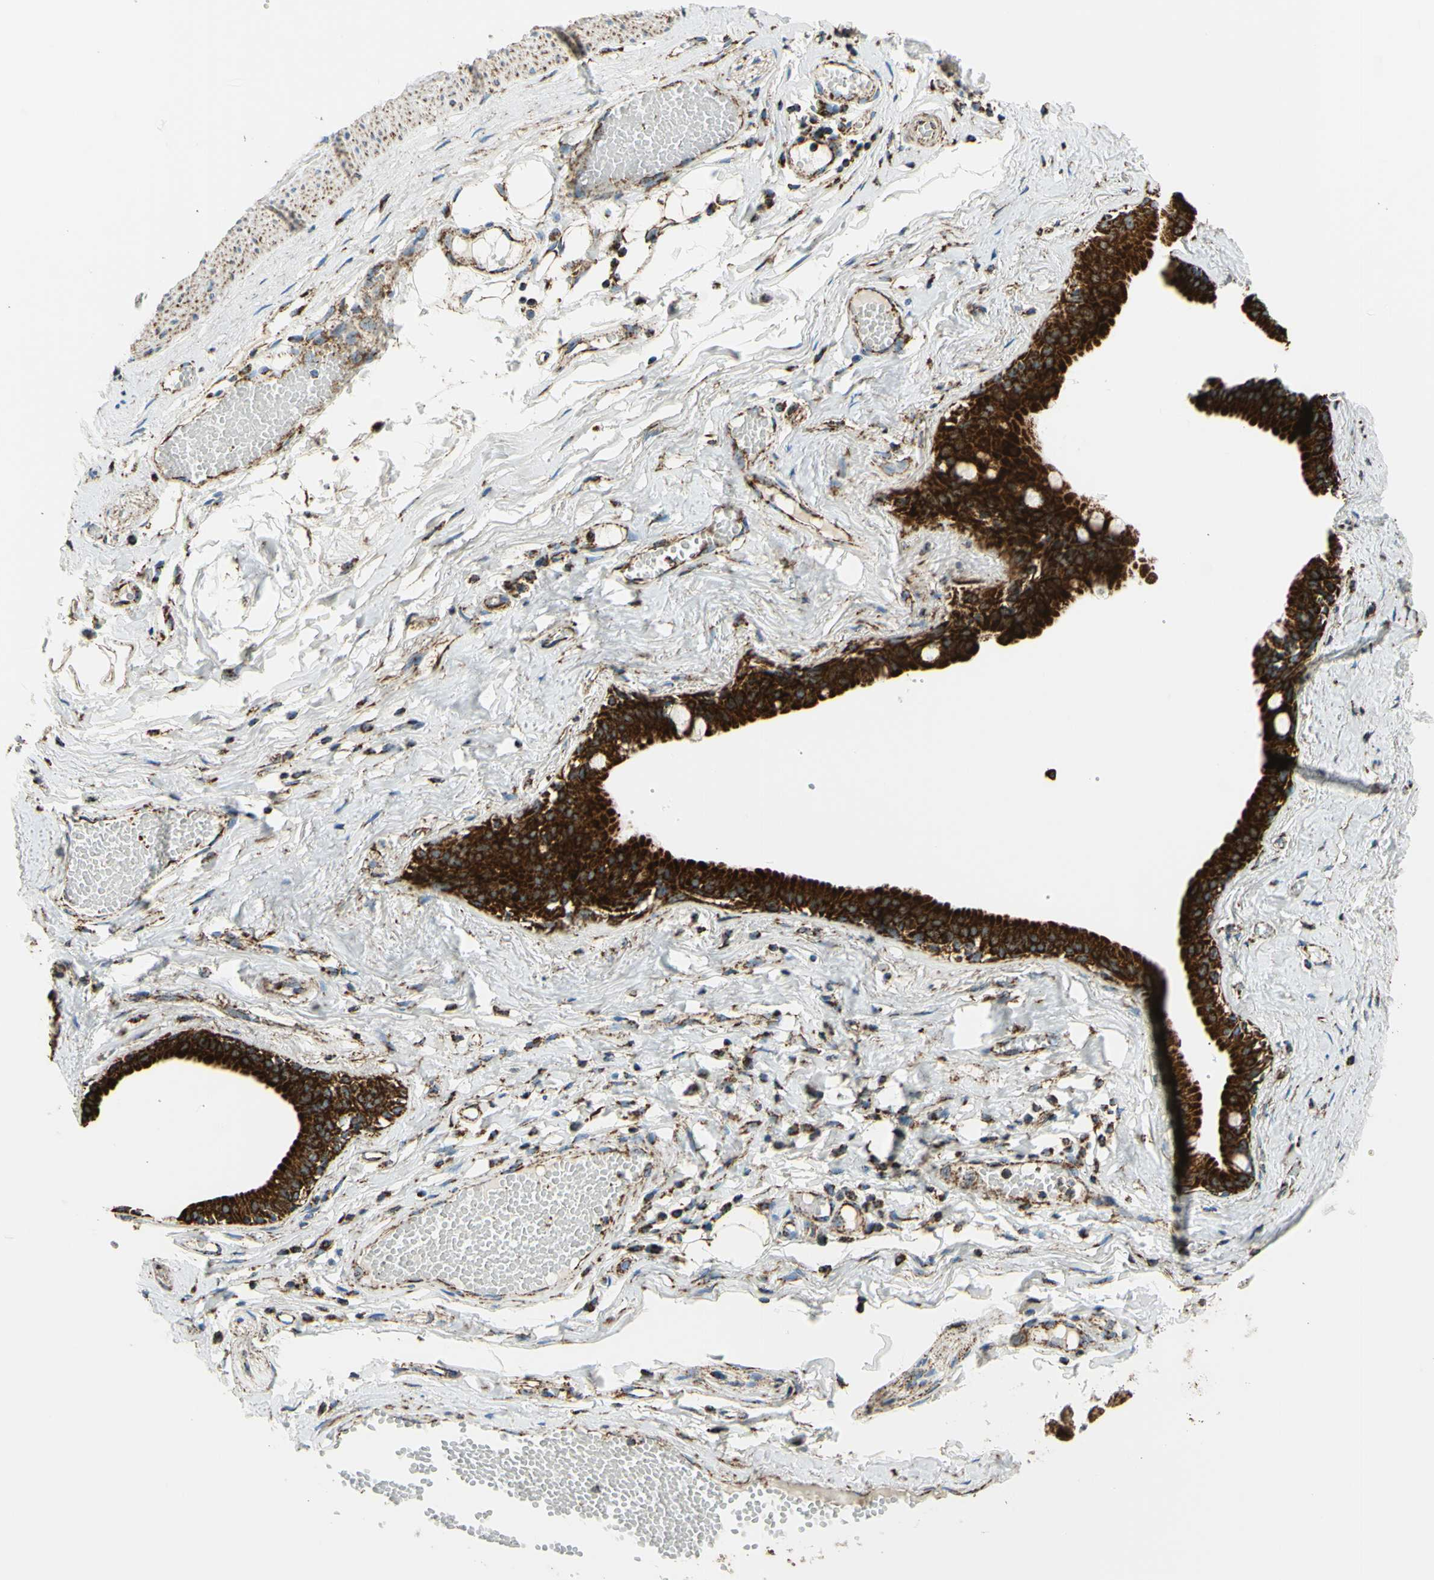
{"staining": {"intensity": "moderate", "quantity": ">75%", "location": "cytoplasmic/membranous"}, "tissue": "adipose tissue", "cell_type": "Adipocytes", "image_type": "normal", "snomed": [{"axis": "morphology", "description": "Normal tissue, NOS"}, {"axis": "morphology", "description": "Inflammation, NOS"}, {"axis": "topography", "description": "Vascular tissue"}, {"axis": "topography", "description": "Salivary gland"}], "caption": "Benign adipose tissue displays moderate cytoplasmic/membranous positivity in about >75% of adipocytes The protein is shown in brown color, while the nuclei are stained blue..", "gene": "MAVS", "patient": {"sex": "female", "age": 75}}